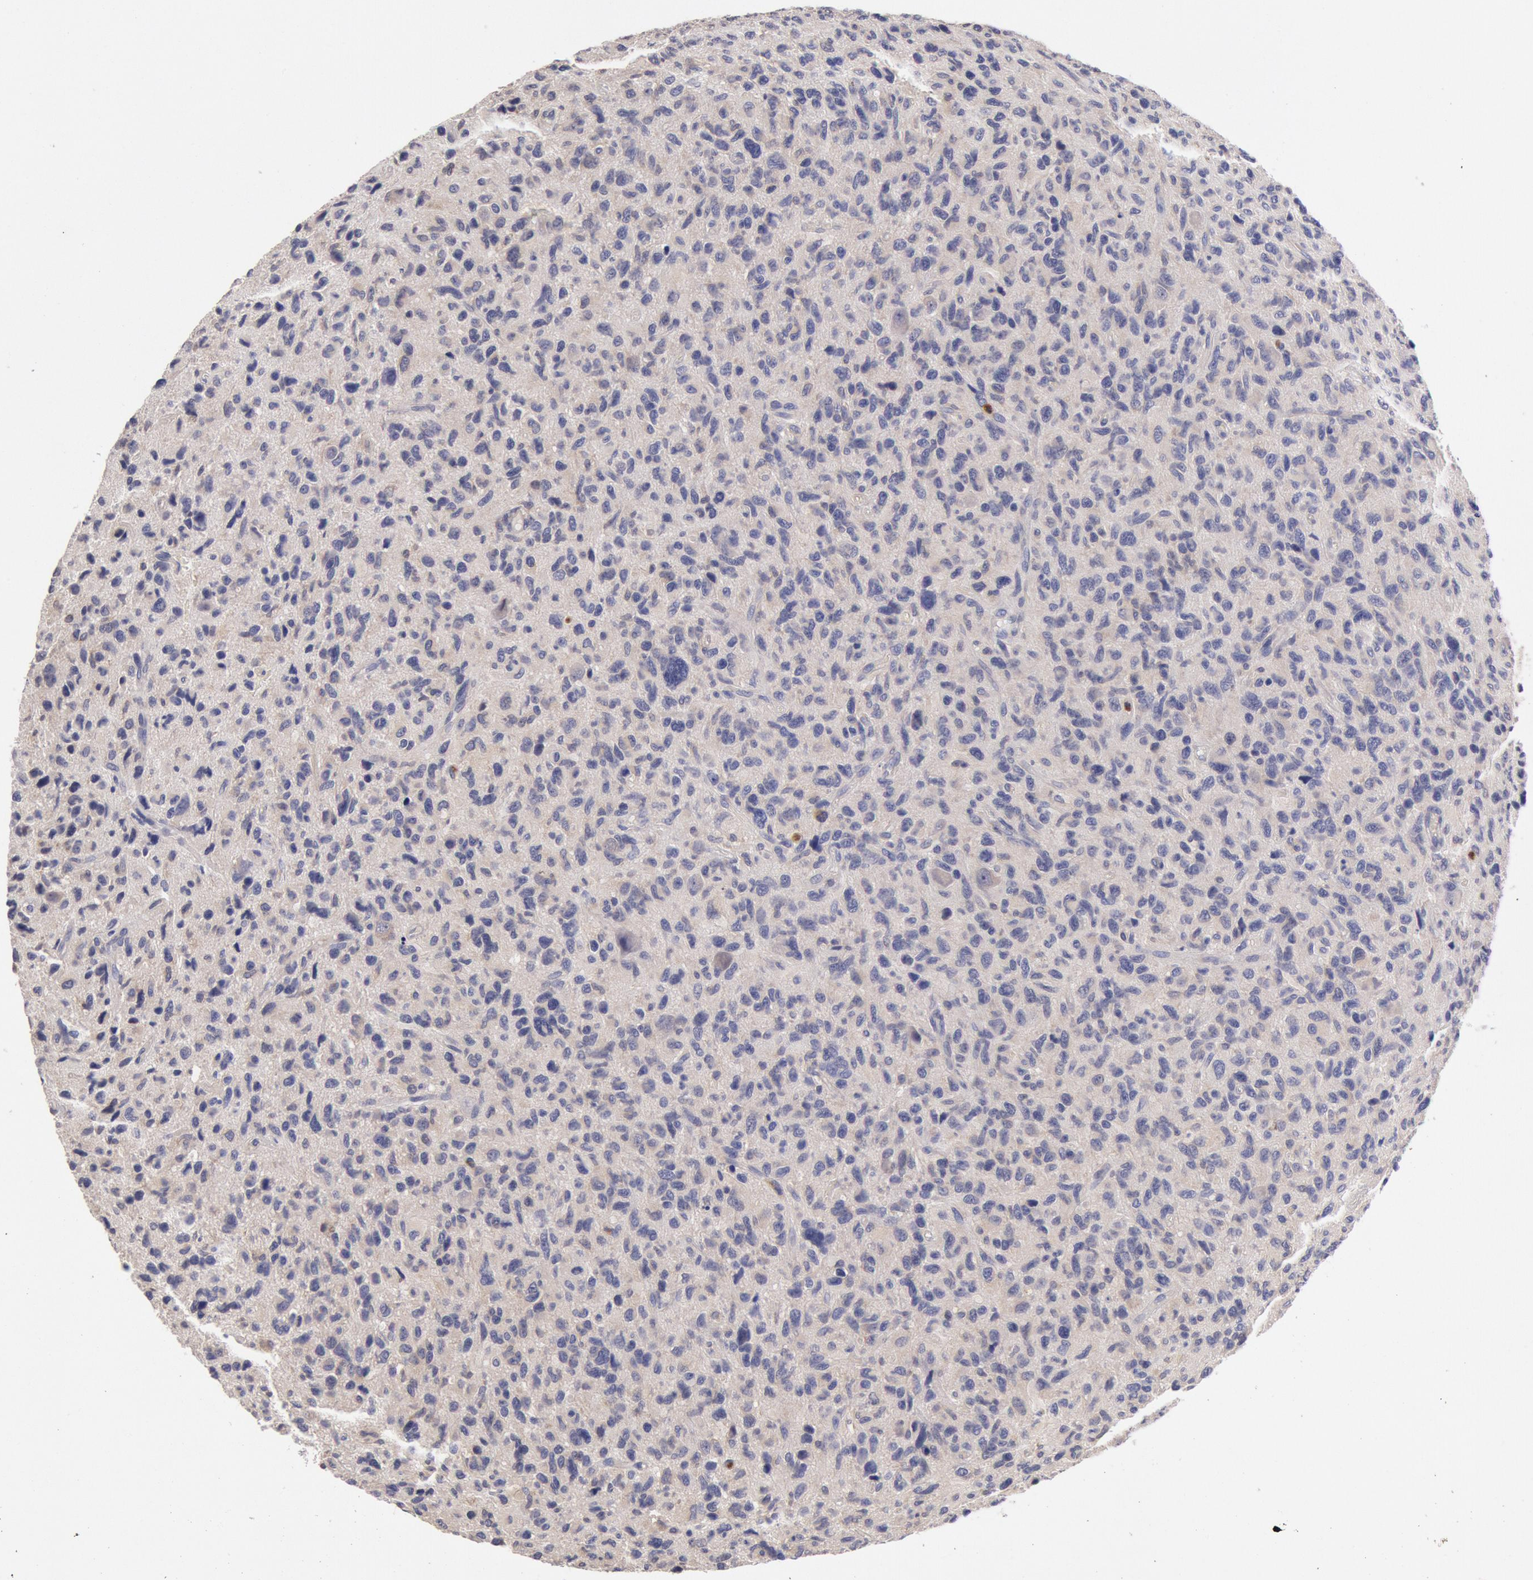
{"staining": {"intensity": "weak", "quantity": "25%-75%", "location": "cytoplasmic/membranous"}, "tissue": "glioma", "cell_type": "Tumor cells", "image_type": "cancer", "snomed": [{"axis": "morphology", "description": "Glioma, malignant, High grade"}, {"axis": "topography", "description": "Brain"}], "caption": "Immunohistochemical staining of malignant glioma (high-grade) demonstrates weak cytoplasmic/membranous protein staining in approximately 25%-75% of tumor cells.", "gene": "TMED8", "patient": {"sex": "female", "age": 60}}